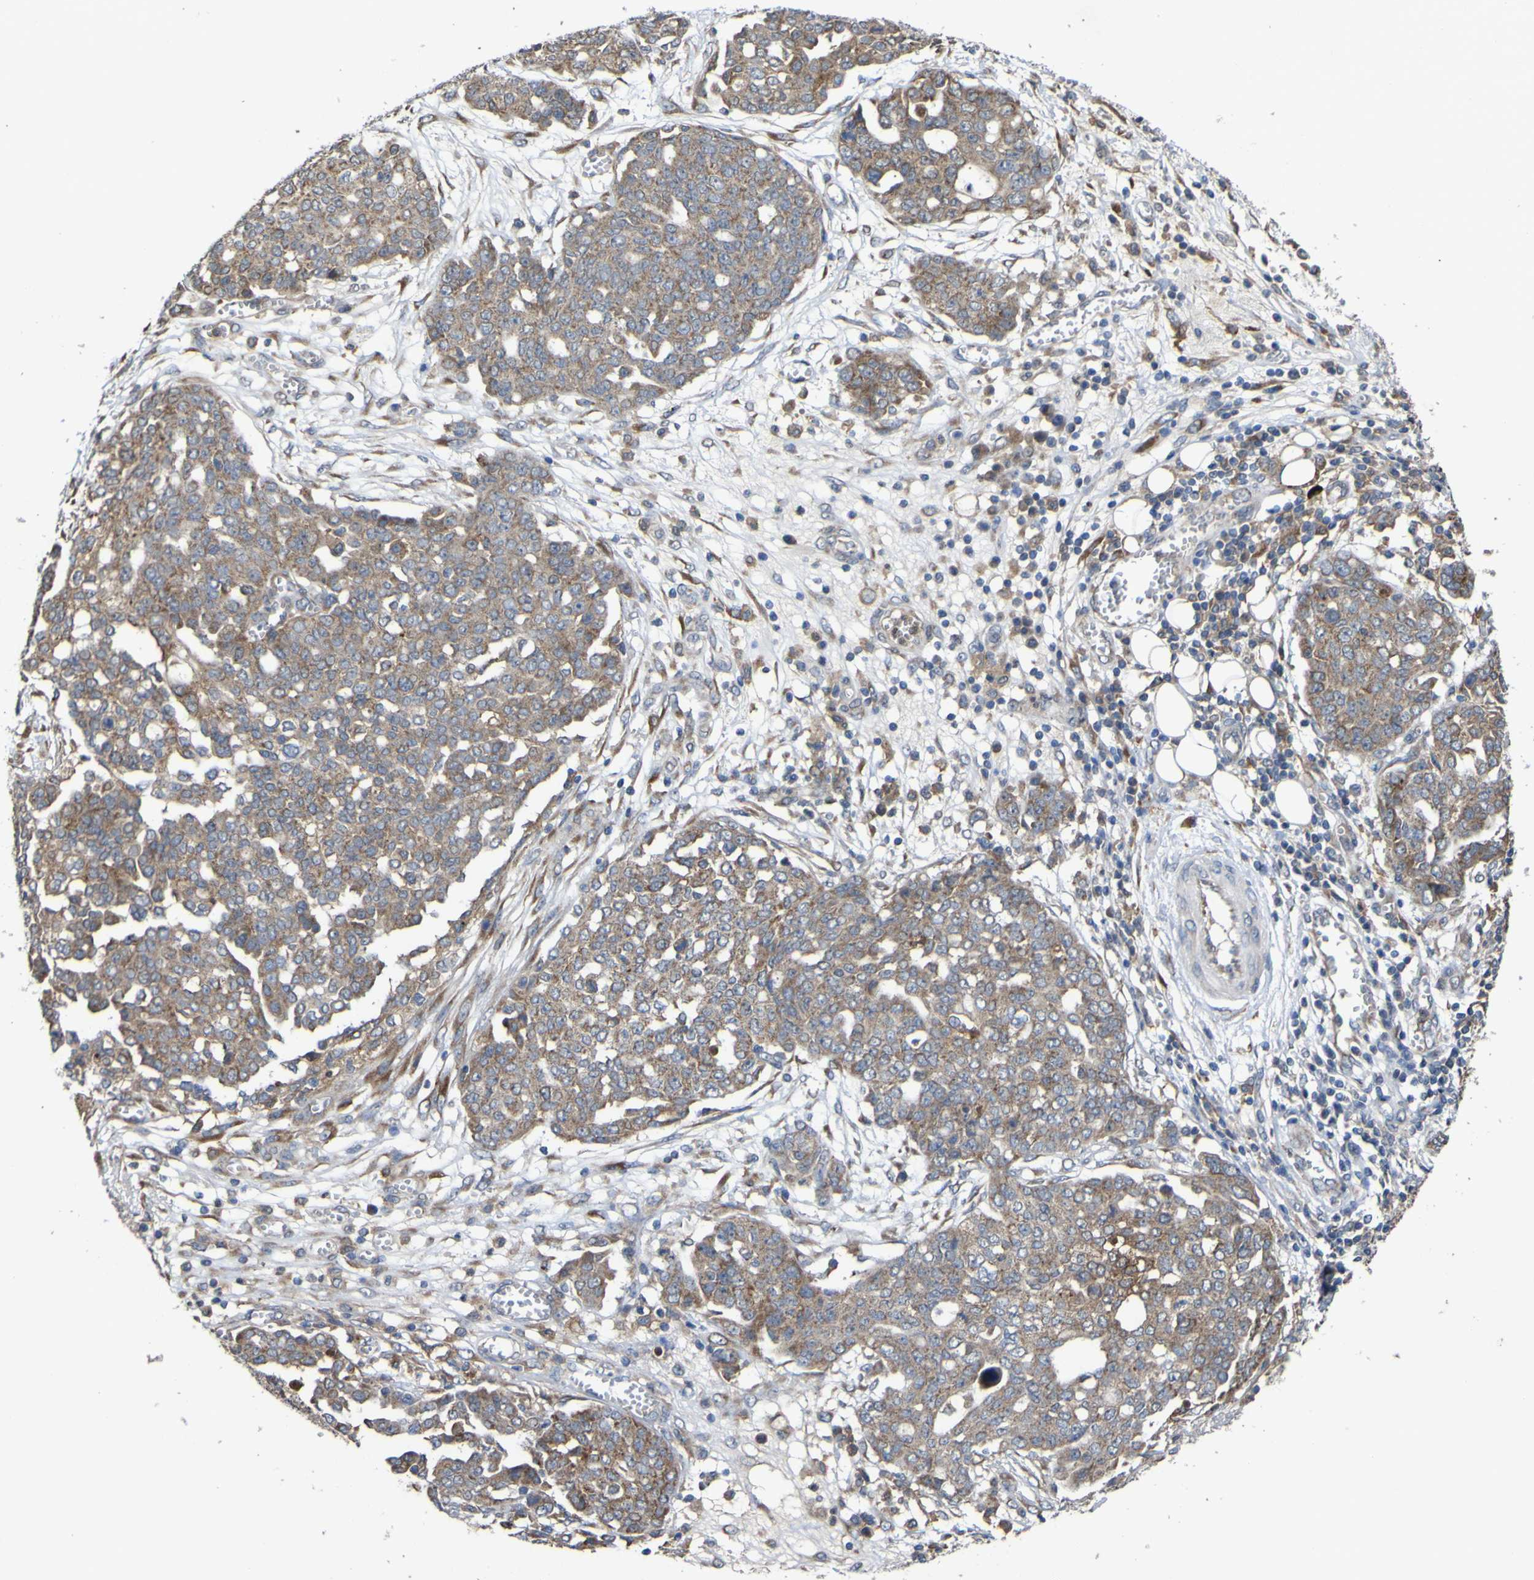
{"staining": {"intensity": "weak", "quantity": ">75%", "location": "cytoplasmic/membranous"}, "tissue": "ovarian cancer", "cell_type": "Tumor cells", "image_type": "cancer", "snomed": [{"axis": "morphology", "description": "Cystadenocarcinoma, serous, NOS"}, {"axis": "topography", "description": "Soft tissue"}, {"axis": "topography", "description": "Ovary"}], "caption": "High-magnification brightfield microscopy of ovarian cancer stained with DAB (brown) and counterstained with hematoxylin (blue). tumor cells exhibit weak cytoplasmic/membranous staining is identified in approximately>75% of cells.", "gene": "IRAK2", "patient": {"sex": "female", "age": 57}}